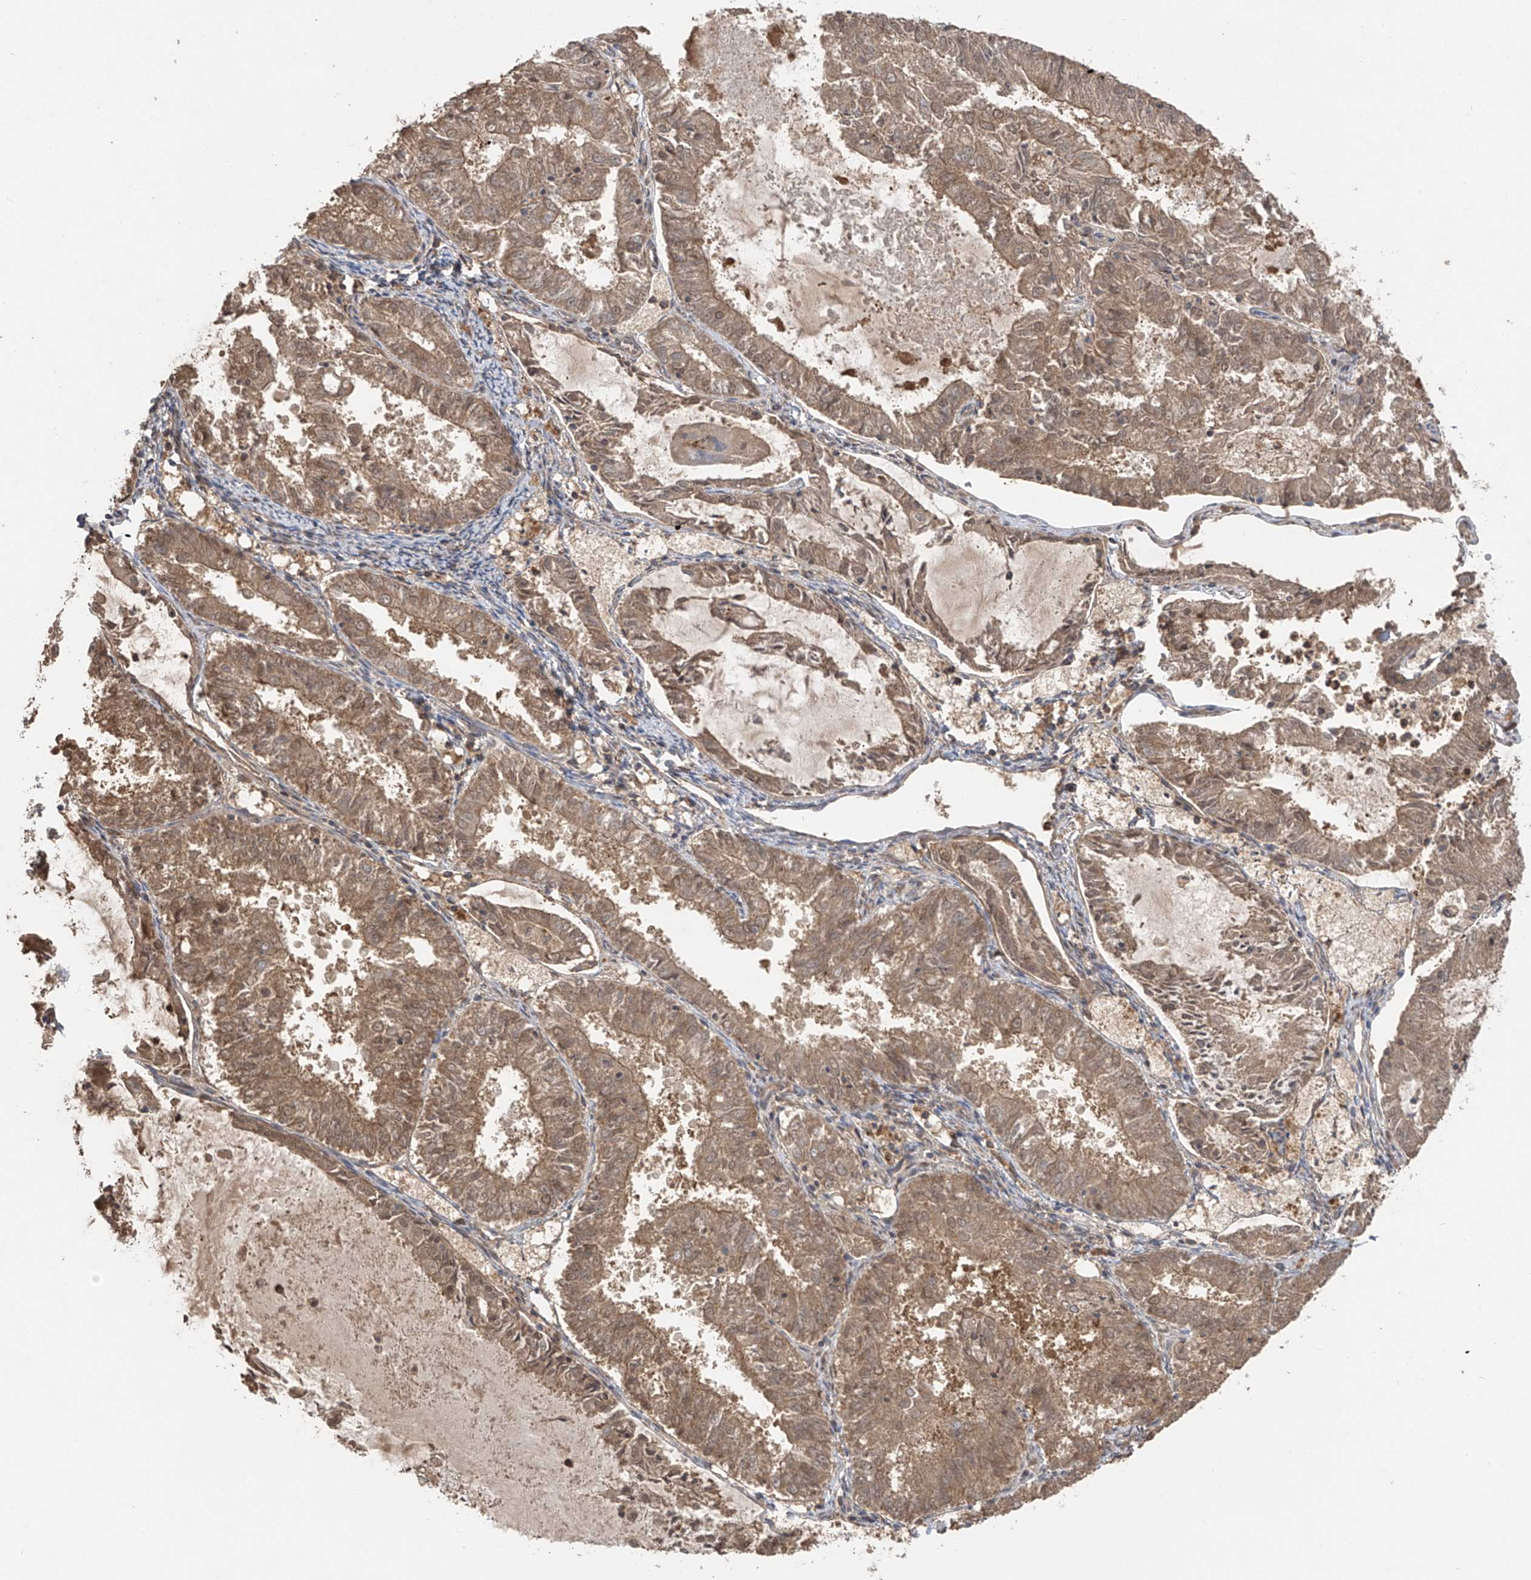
{"staining": {"intensity": "moderate", "quantity": ">75%", "location": "cytoplasmic/membranous"}, "tissue": "endometrial cancer", "cell_type": "Tumor cells", "image_type": "cancer", "snomed": [{"axis": "morphology", "description": "Adenocarcinoma, NOS"}, {"axis": "topography", "description": "Endometrium"}], "caption": "Immunohistochemistry (IHC) (DAB) staining of human adenocarcinoma (endometrial) reveals moderate cytoplasmic/membranous protein staining in approximately >75% of tumor cells.", "gene": "CACNA2D4", "patient": {"sex": "female", "age": 57}}